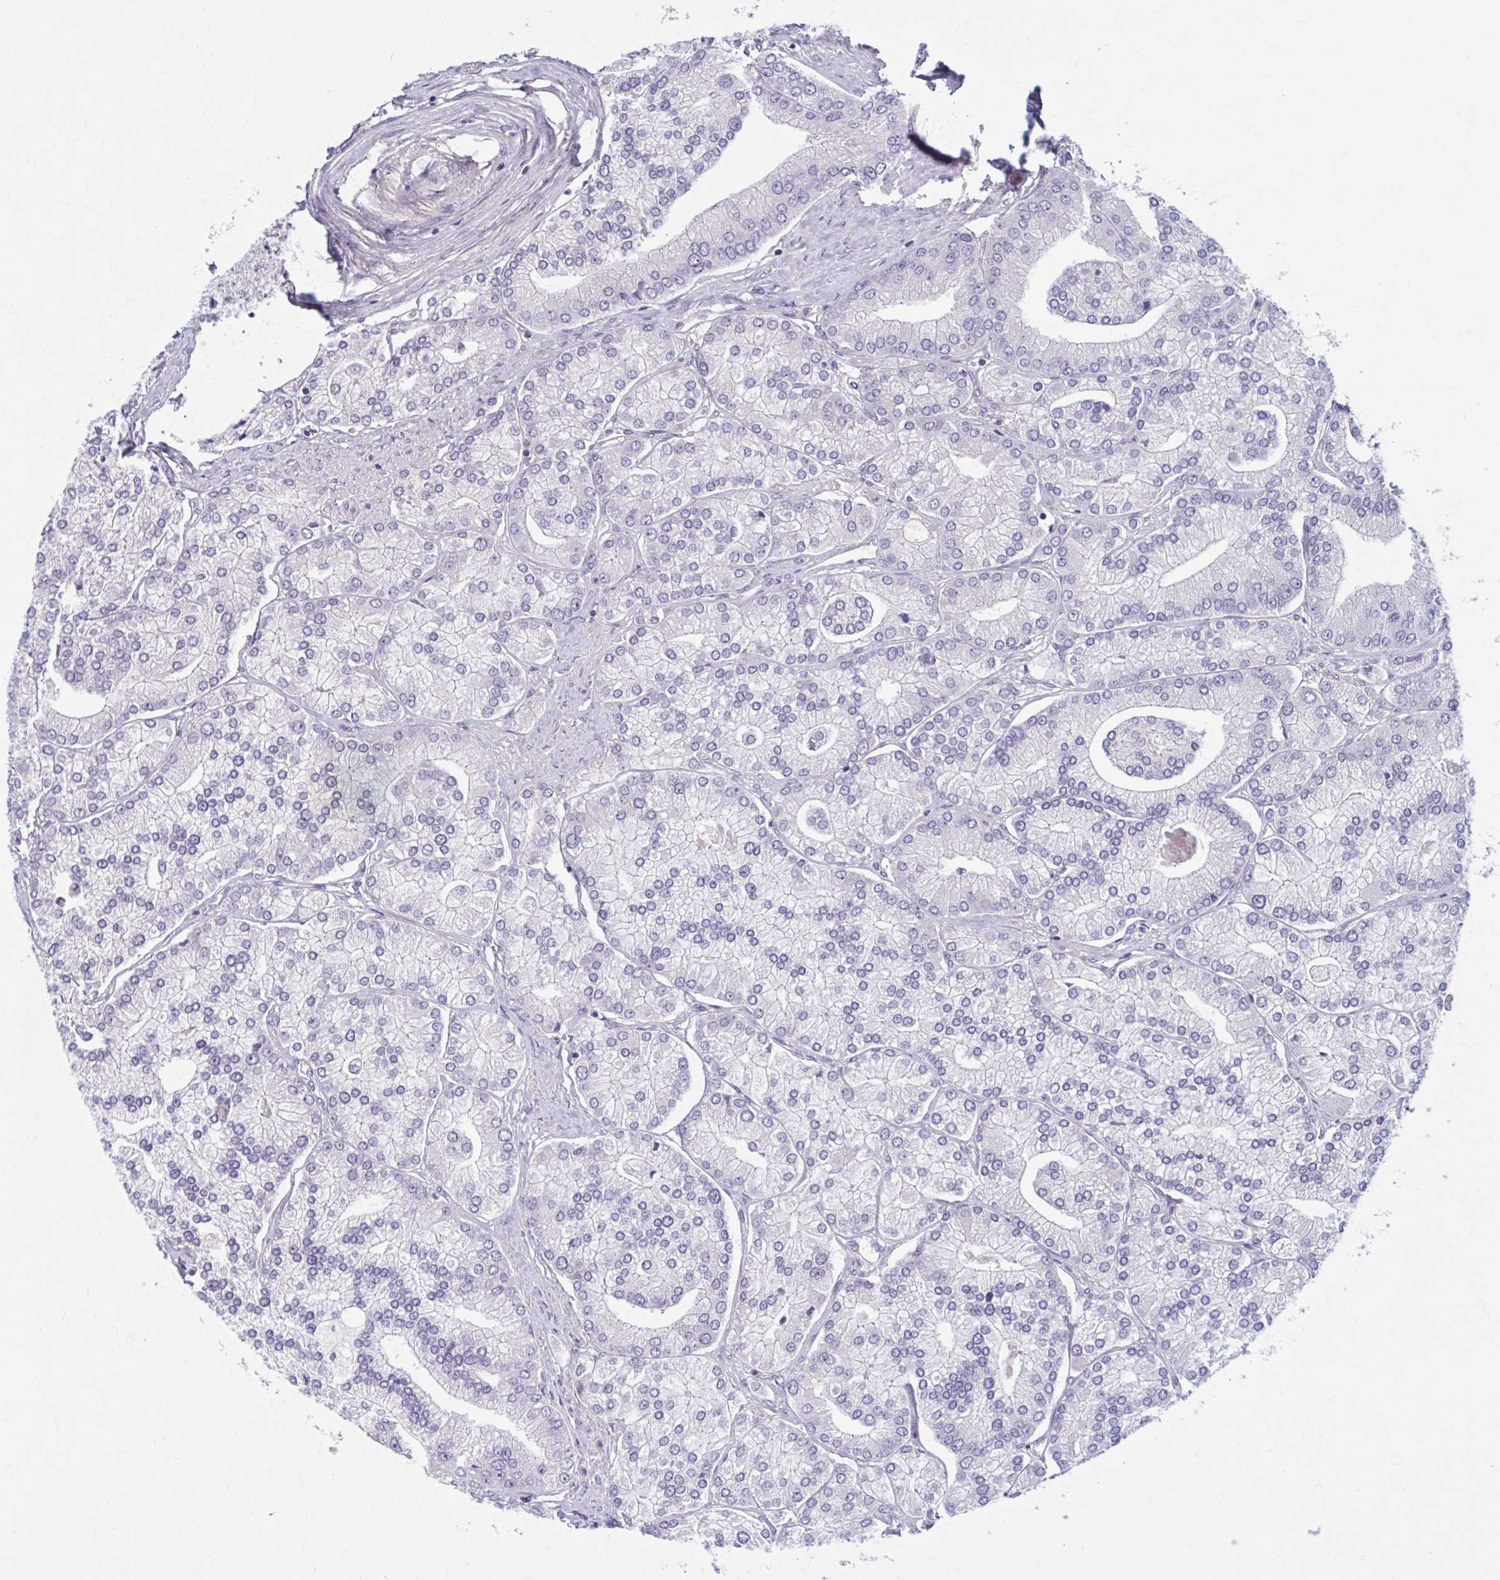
{"staining": {"intensity": "negative", "quantity": "none", "location": "none"}, "tissue": "prostate cancer", "cell_type": "Tumor cells", "image_type": "cancer", "snomed": [{"axis": "morphology", "description": "Adenocarcinoma, High grade"}, {"axis": "topography", "description": "Prostate"}], "caption": "IHC image of high-grade adenocarcinoma (prostate) stained for a protein (brown), which displays no expression in tumor cells. (Stains: DAB (3,3'-diaminobenzidine) IHC with hematoxylin counter stain, Microscopy: brightfield microscopy at high magnification).", "gene": "CHST3", "patient": {"sex": "male", "age": 61}}